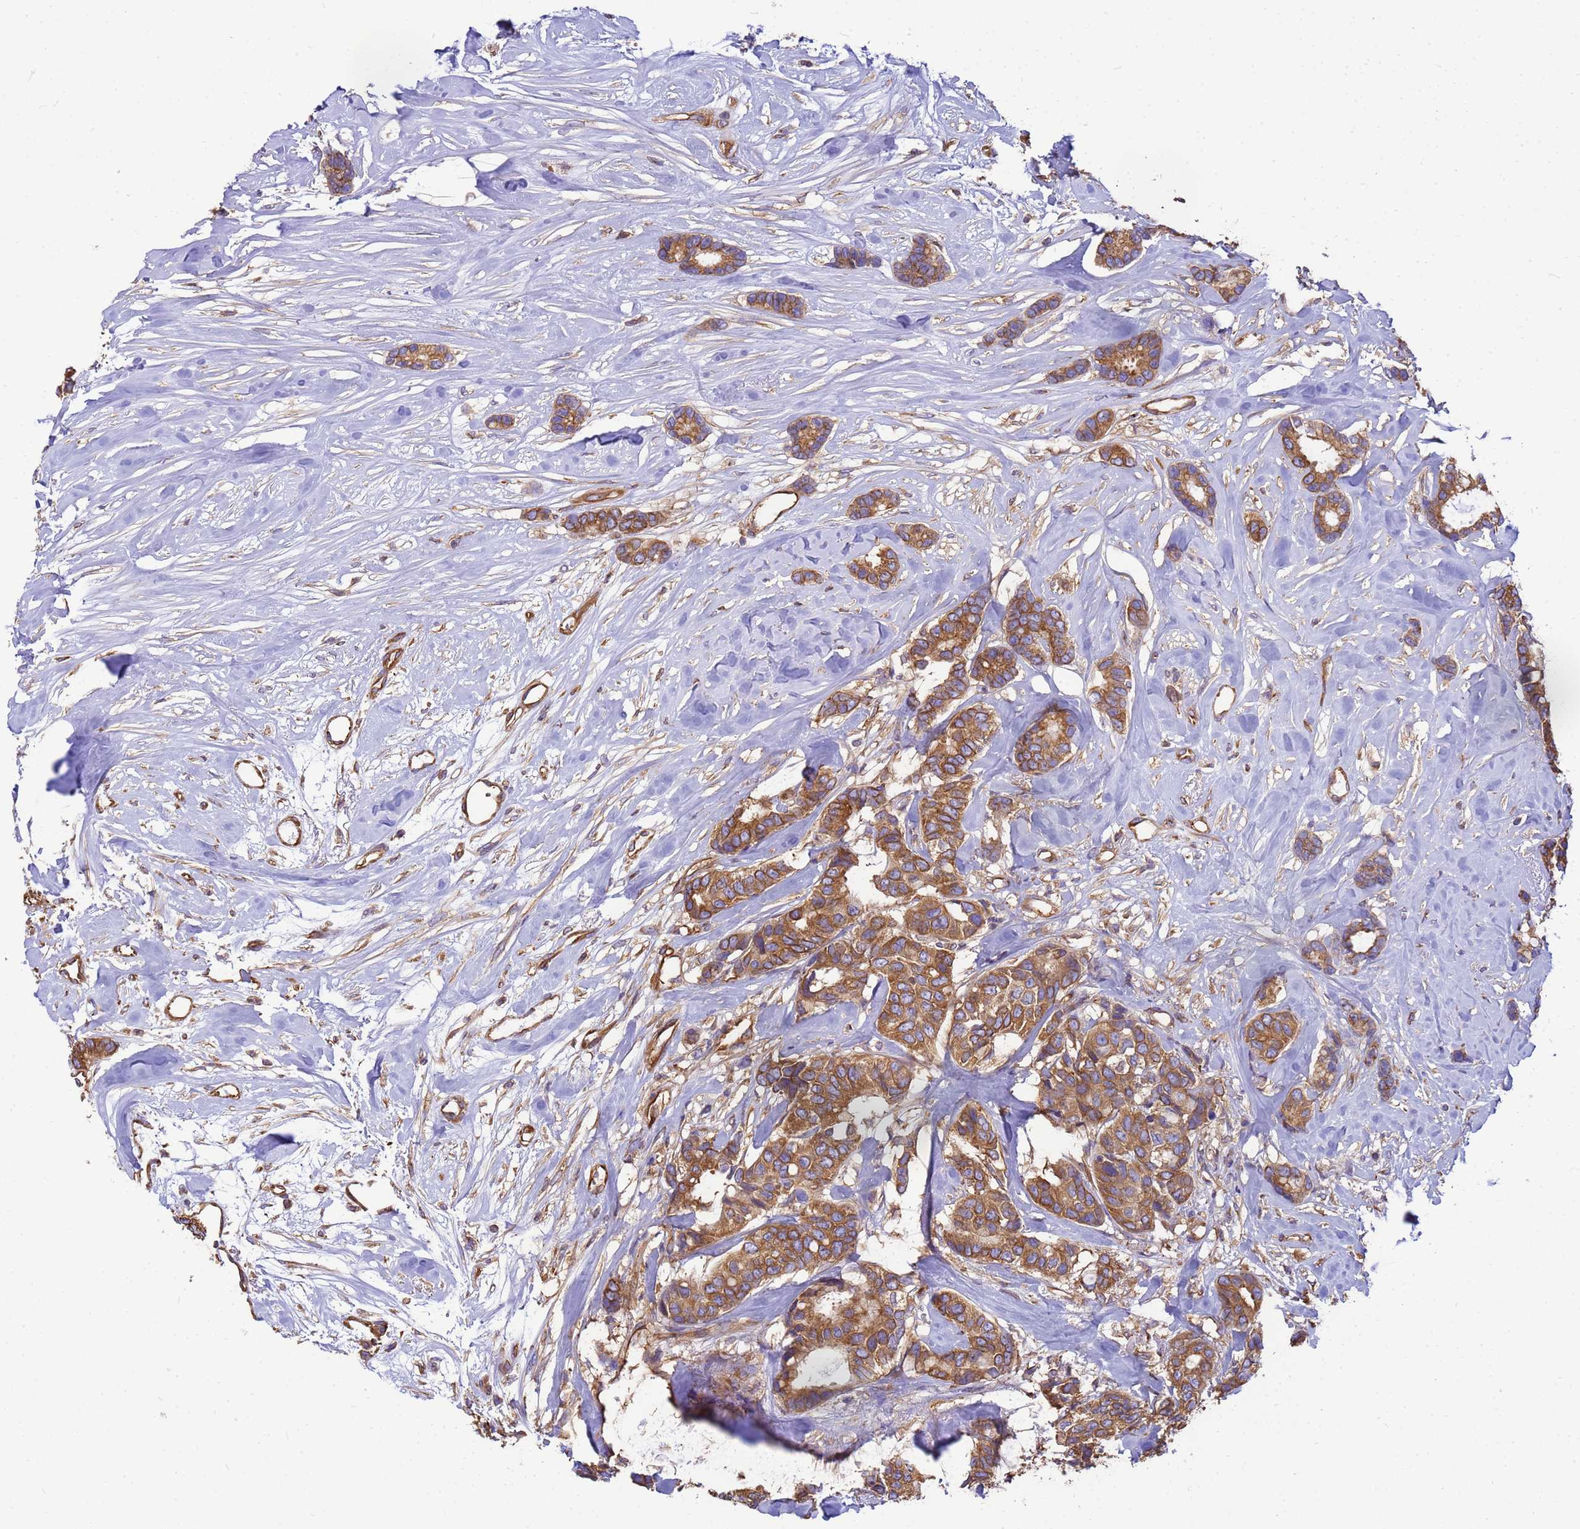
{"staining": {"intensity": "moderate", "quantity": ">75%", "location": "cytoplasmic/membranous"}, "tissue": "breast cancer", "cell_type": "Tumor cells", "image_type": "cancer", "snomed": [{"axis": "morphology", "description": "Duct carcinoma"}, {"axis": "topography", "description": "Breast"}], "caption": "Human breast cancer stained with a protein marker demonstrates moderate staining in tumor cells.", "gene": "TUBB1", "patient": {"sex": "female", "age": 87}}